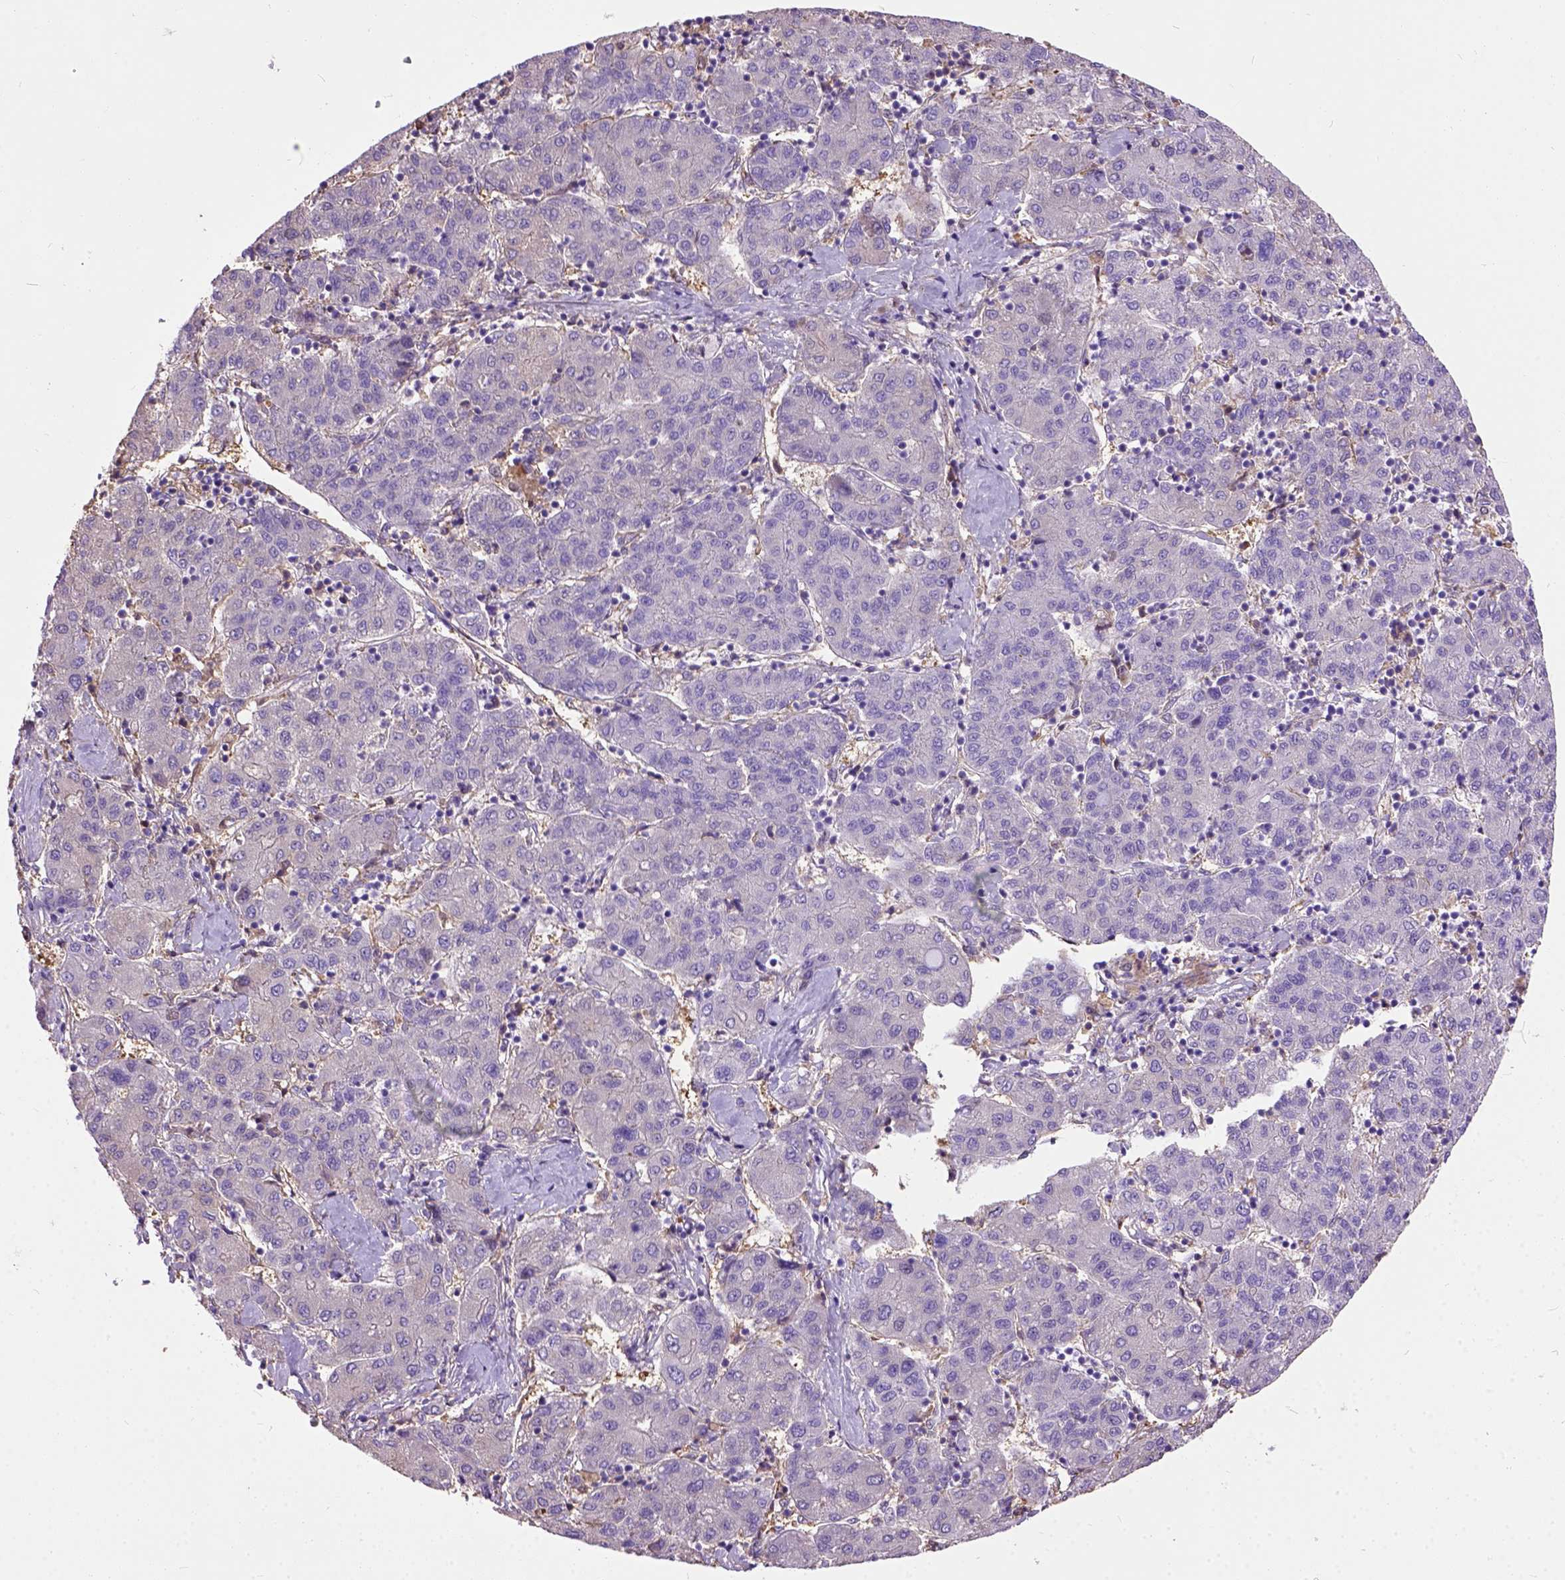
{"staining": {"intensity": "negative", "quantity": "none", "location": "none"}, "tissue": "liver cancer", "cell_type": "Tumor cells", "image_type": "cancer", "snomed": [{"axis": "morphology", "description": "Carcinoma, Hepatocellular, NOS"}, {"axis": "topography", "description": "Liver"}], "caption": "This is an immunohistochemistry (IHC) micrograph of liver cancer (hepatocellular carcinoma). There is no expression in tumor cells.", "gene": "SEMA4F", "patient": {"sex": "male", "age": 65}}